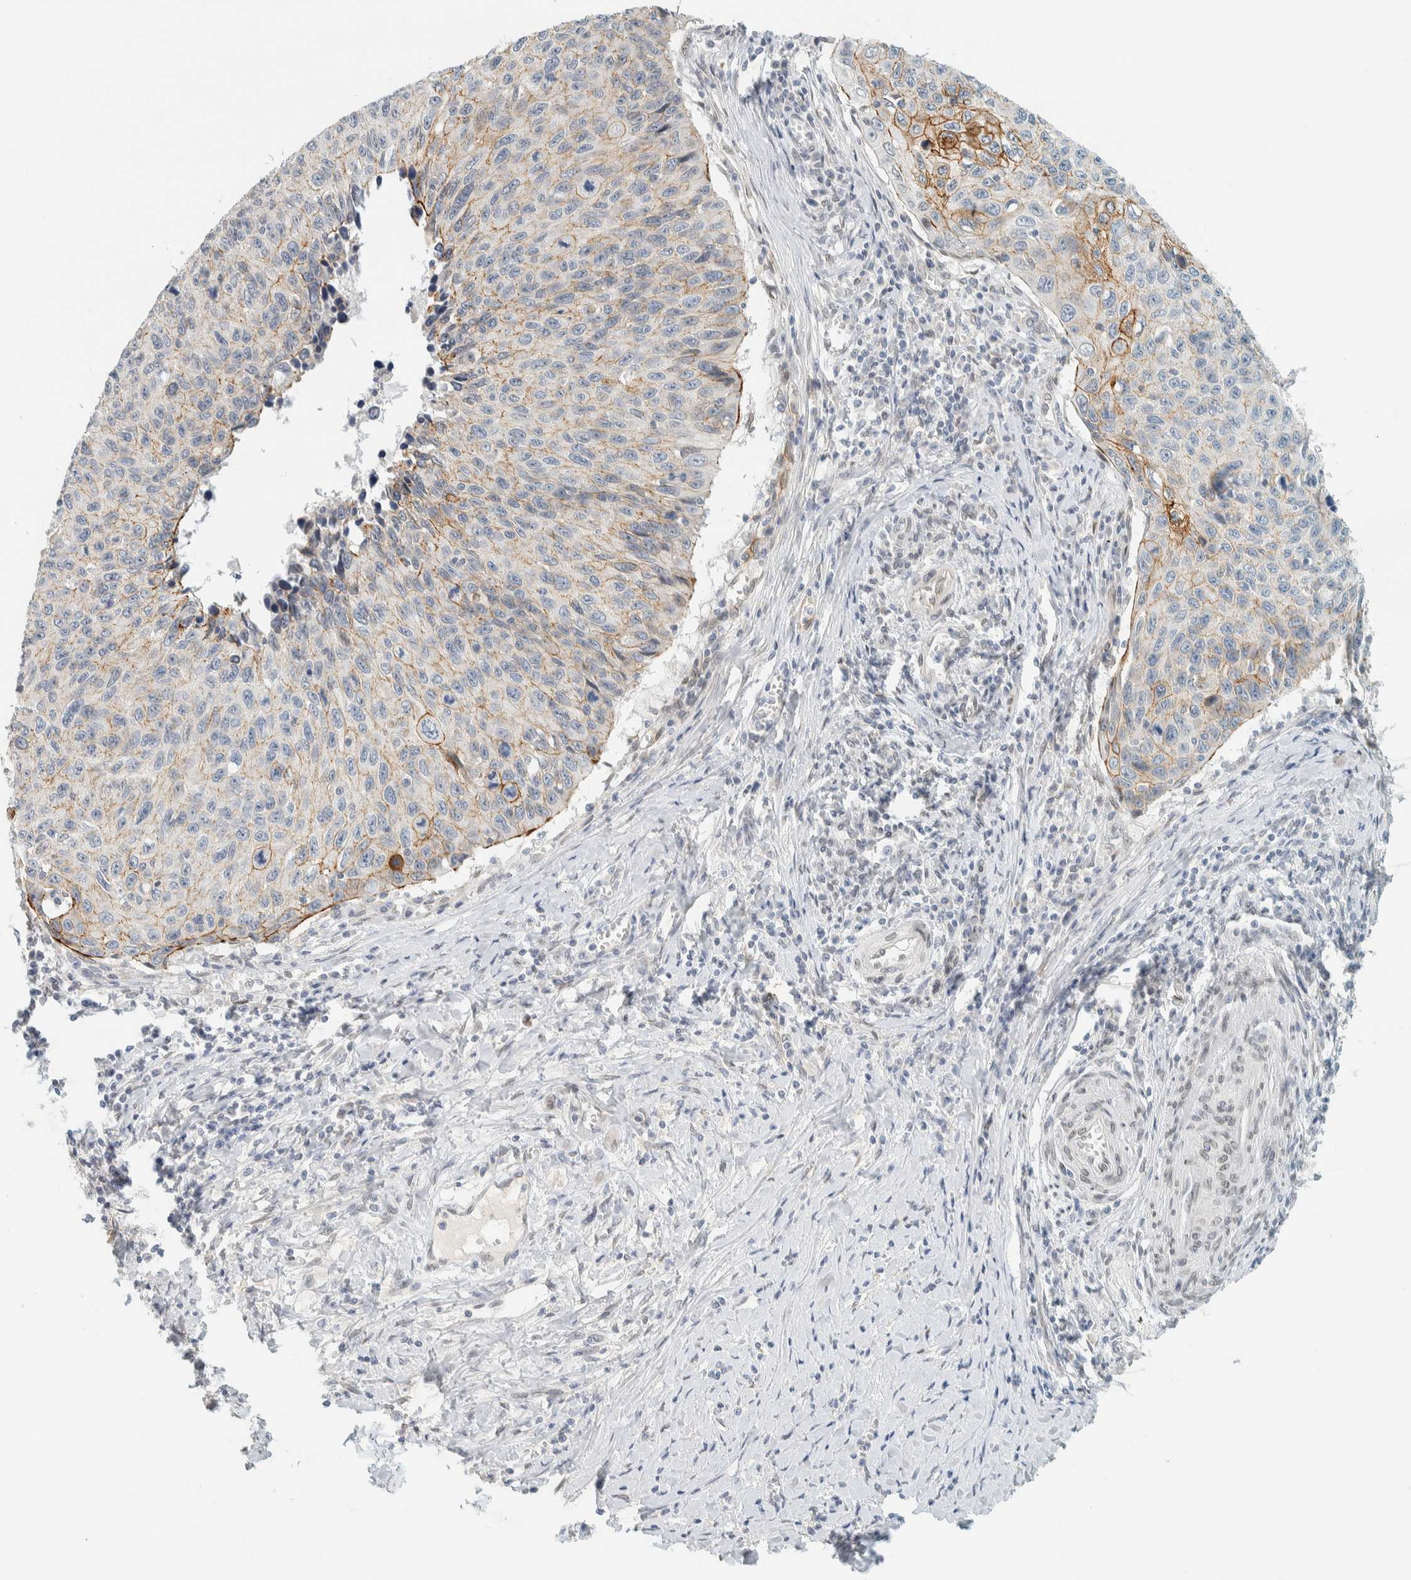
{"staining": {"intensity": "moderate", "quantity": "<25%", "location": "cytoplasmic/membranous"}, "tissue": "cervical cancer", "cell_type": "Tumor cells", "image_type": "cancer", "snomed": [{"axis": "morphology", "description": "Squamous cell carcinoma, NOS"}, {"axis": "topography", "description": "Cervix"}], "caption": "IHC (DAB) staining of cervical cancer reveals moderate cytoplasmic/membranous protein positivity in approximately <25% of tumor cells.", "gene": "C1QTNF12", "patient": {"sex": "female", "age": 53}}